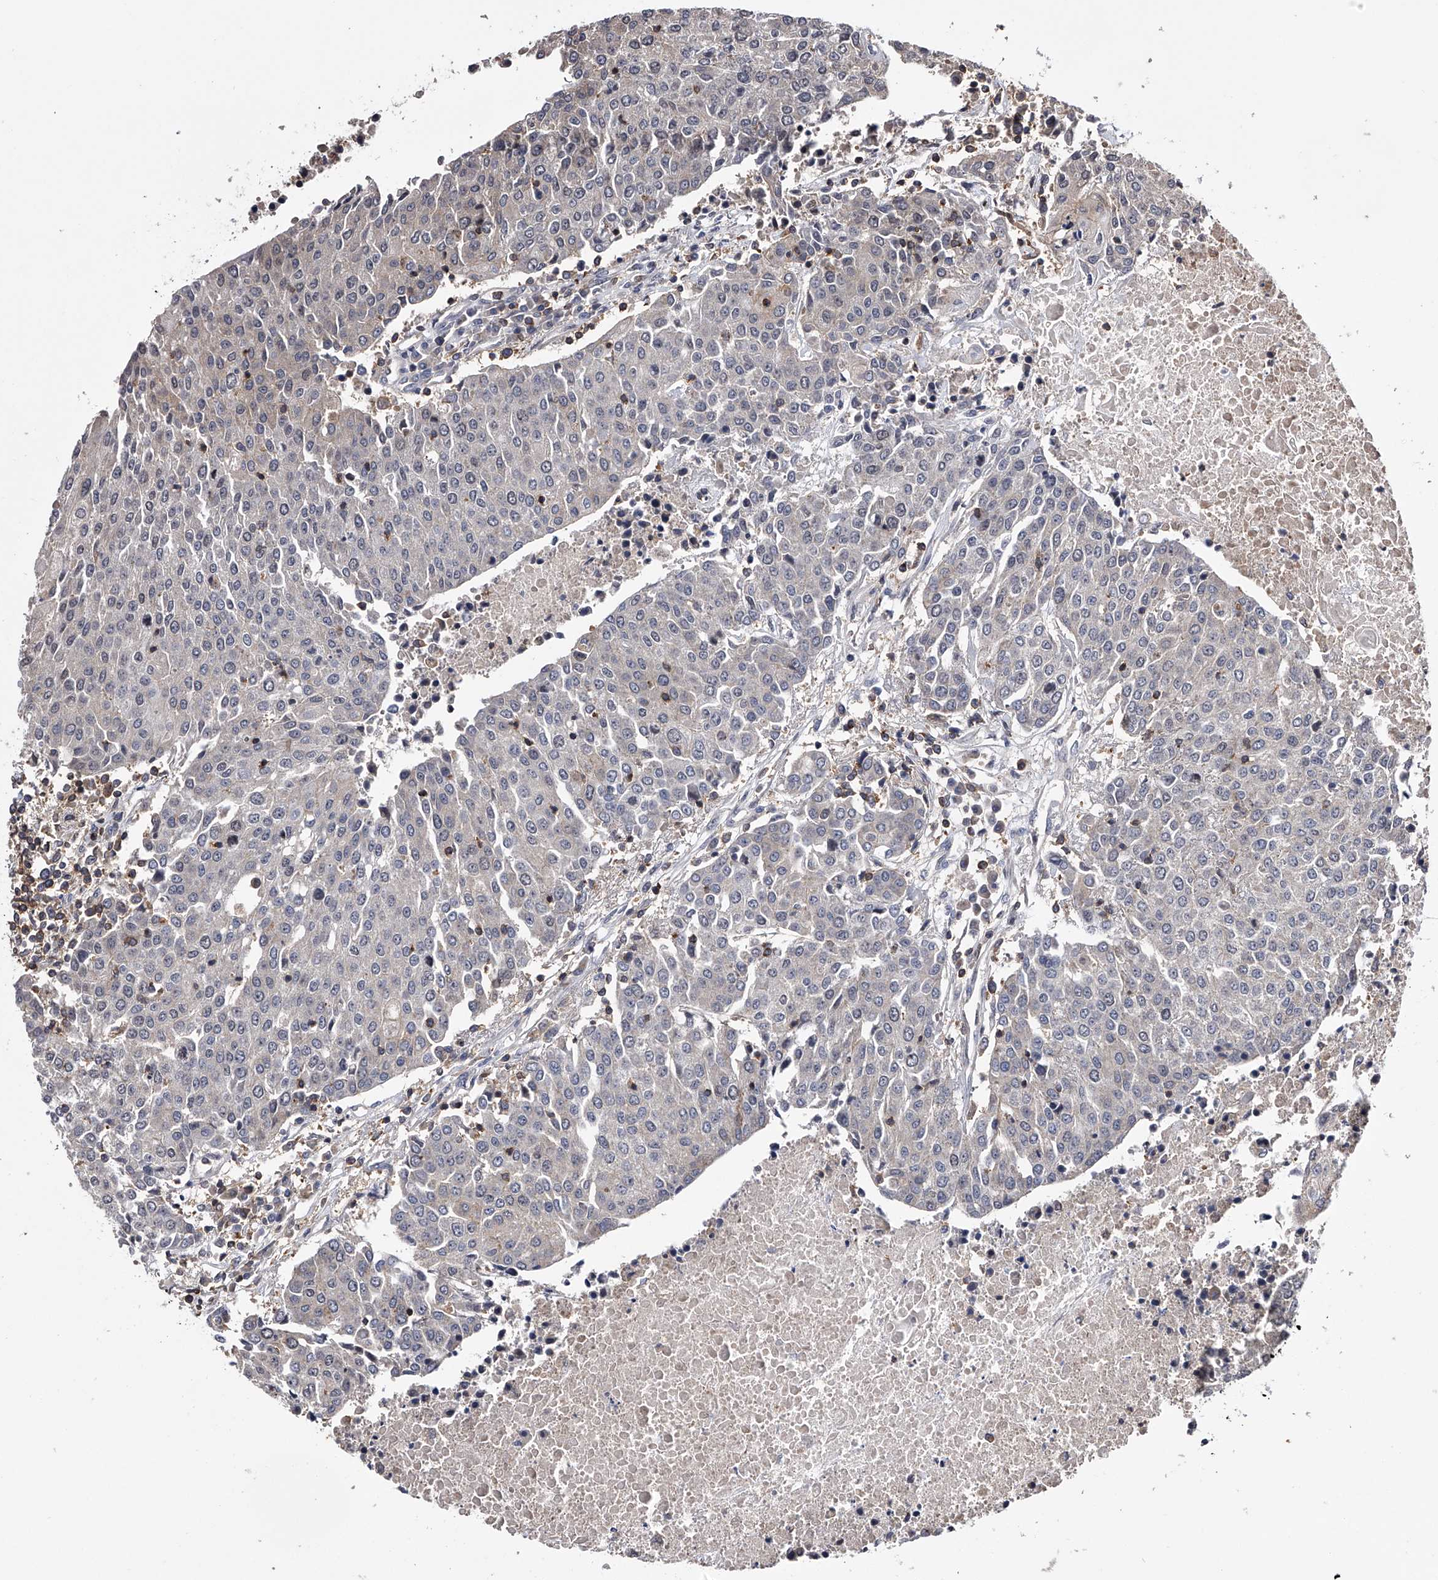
{"staining": {"intensity": "negative", "quantity": "none", "location": "none"}, "tissue": "urothelial cancer", "cell_type": "Tumor cells", "image_type": "cancer", "snomed": [{"axis": "morphology", "description": "Urothelial carcinoma, High grade"}, {"axis": "topography", "description": "Urinary bladder"}], "caption": "The immunohistochemistry (IHC) micrograph has no significant staining in tumor cells of urothelial cancer tissue.", "gene": "PAN3", "patient": {"sex": "female", "age": 85}}